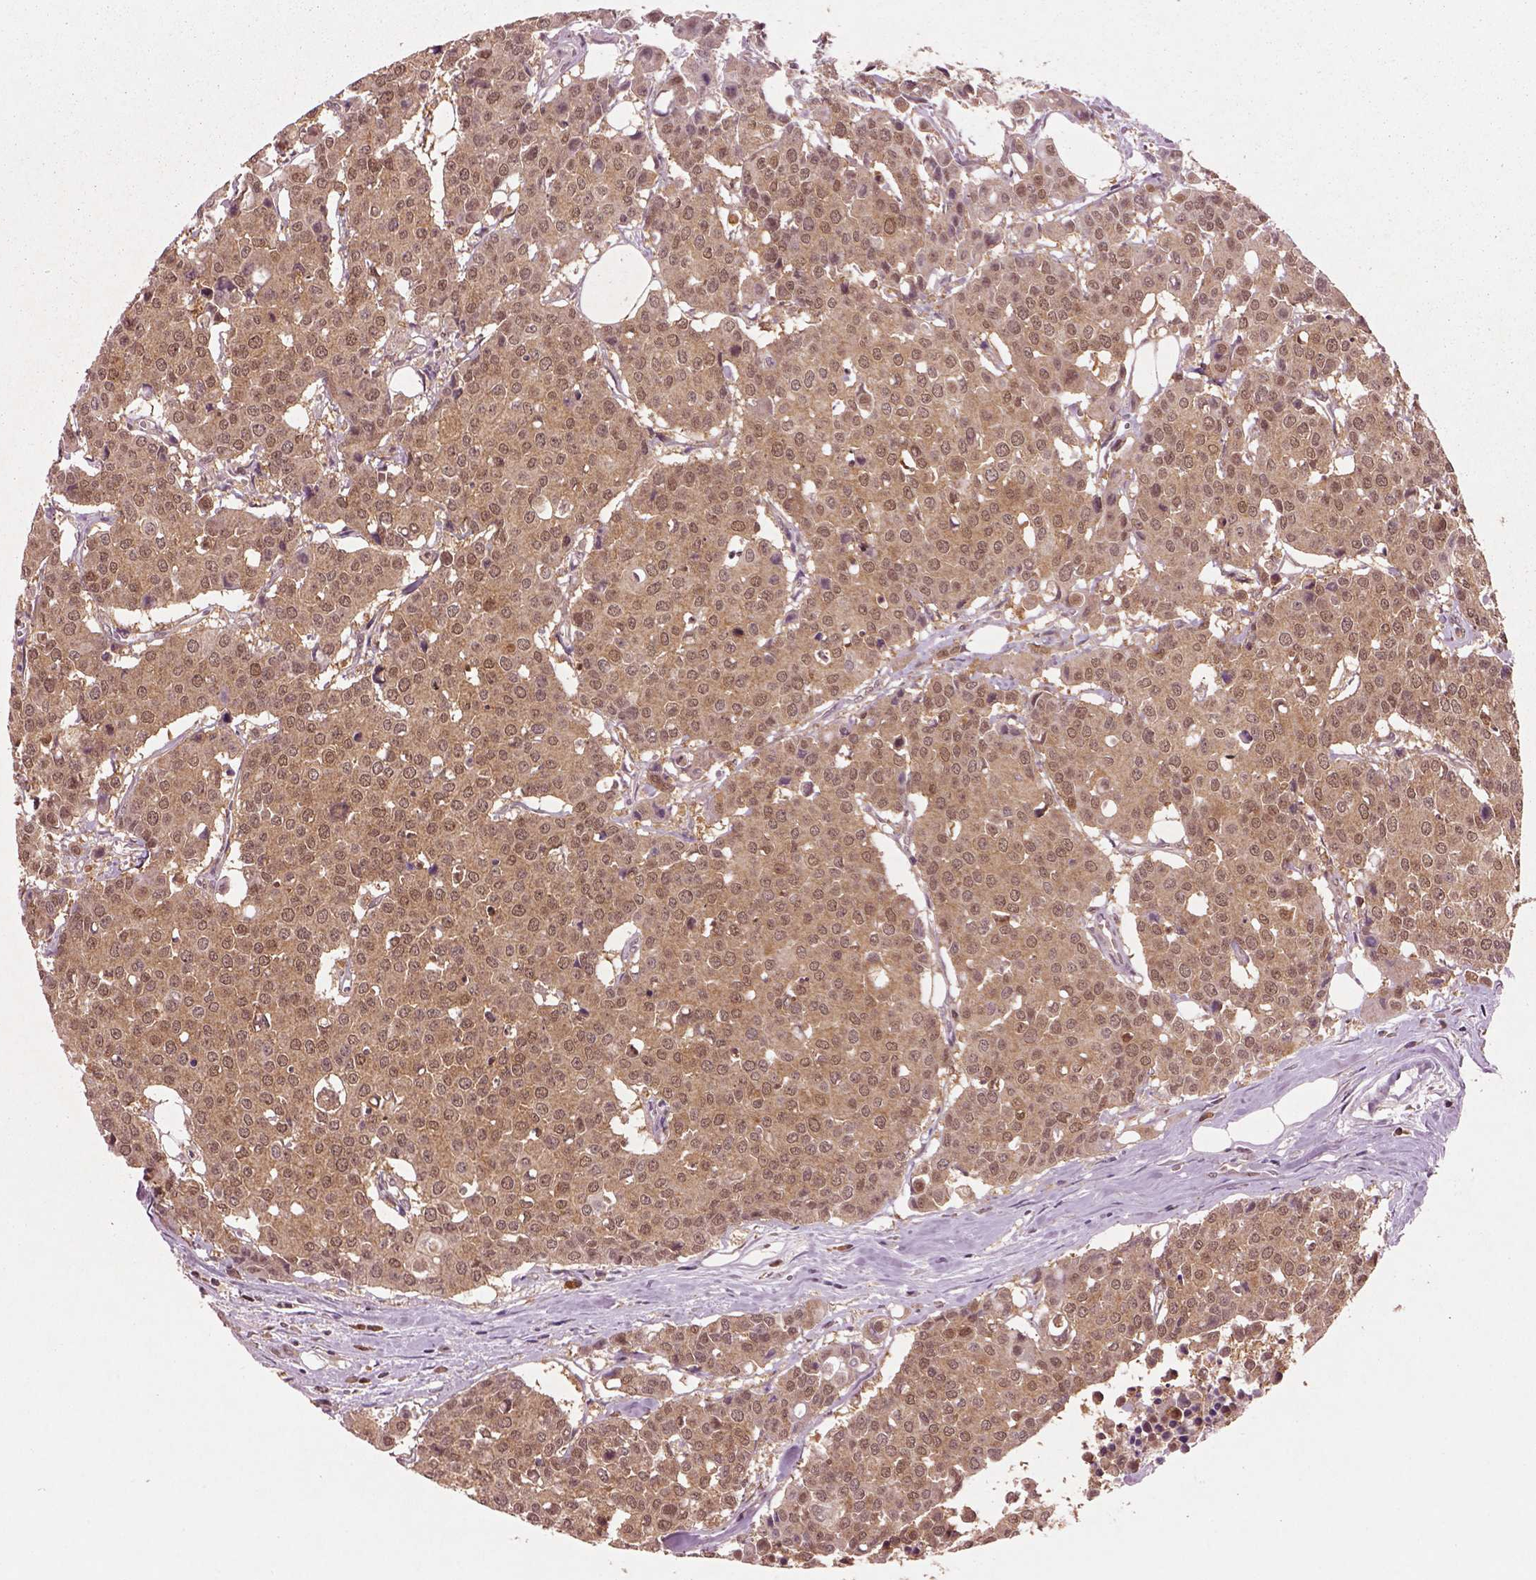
{"staining": {"intensity": "moderate", "quantity": ">75%", "location": "cytoplasmic/membranous"}, "tissue": "carcinoid", "cell_type": "Tumor cells", "image_type": "cancer", "snomed": [{"axis": "morphology", "description": "Carcinoid, malignant, NOS"}, {"axis": "topography", "description": "Colon"}], "caption": "IHC image of carcinoid stained for a protein (brown), which displays medium levels of moderate cytoplasmic/membranous positivity in about >75% of tumor cells.", "gene": "MDP1", "patient": {"sex": "male", "age": 81}}